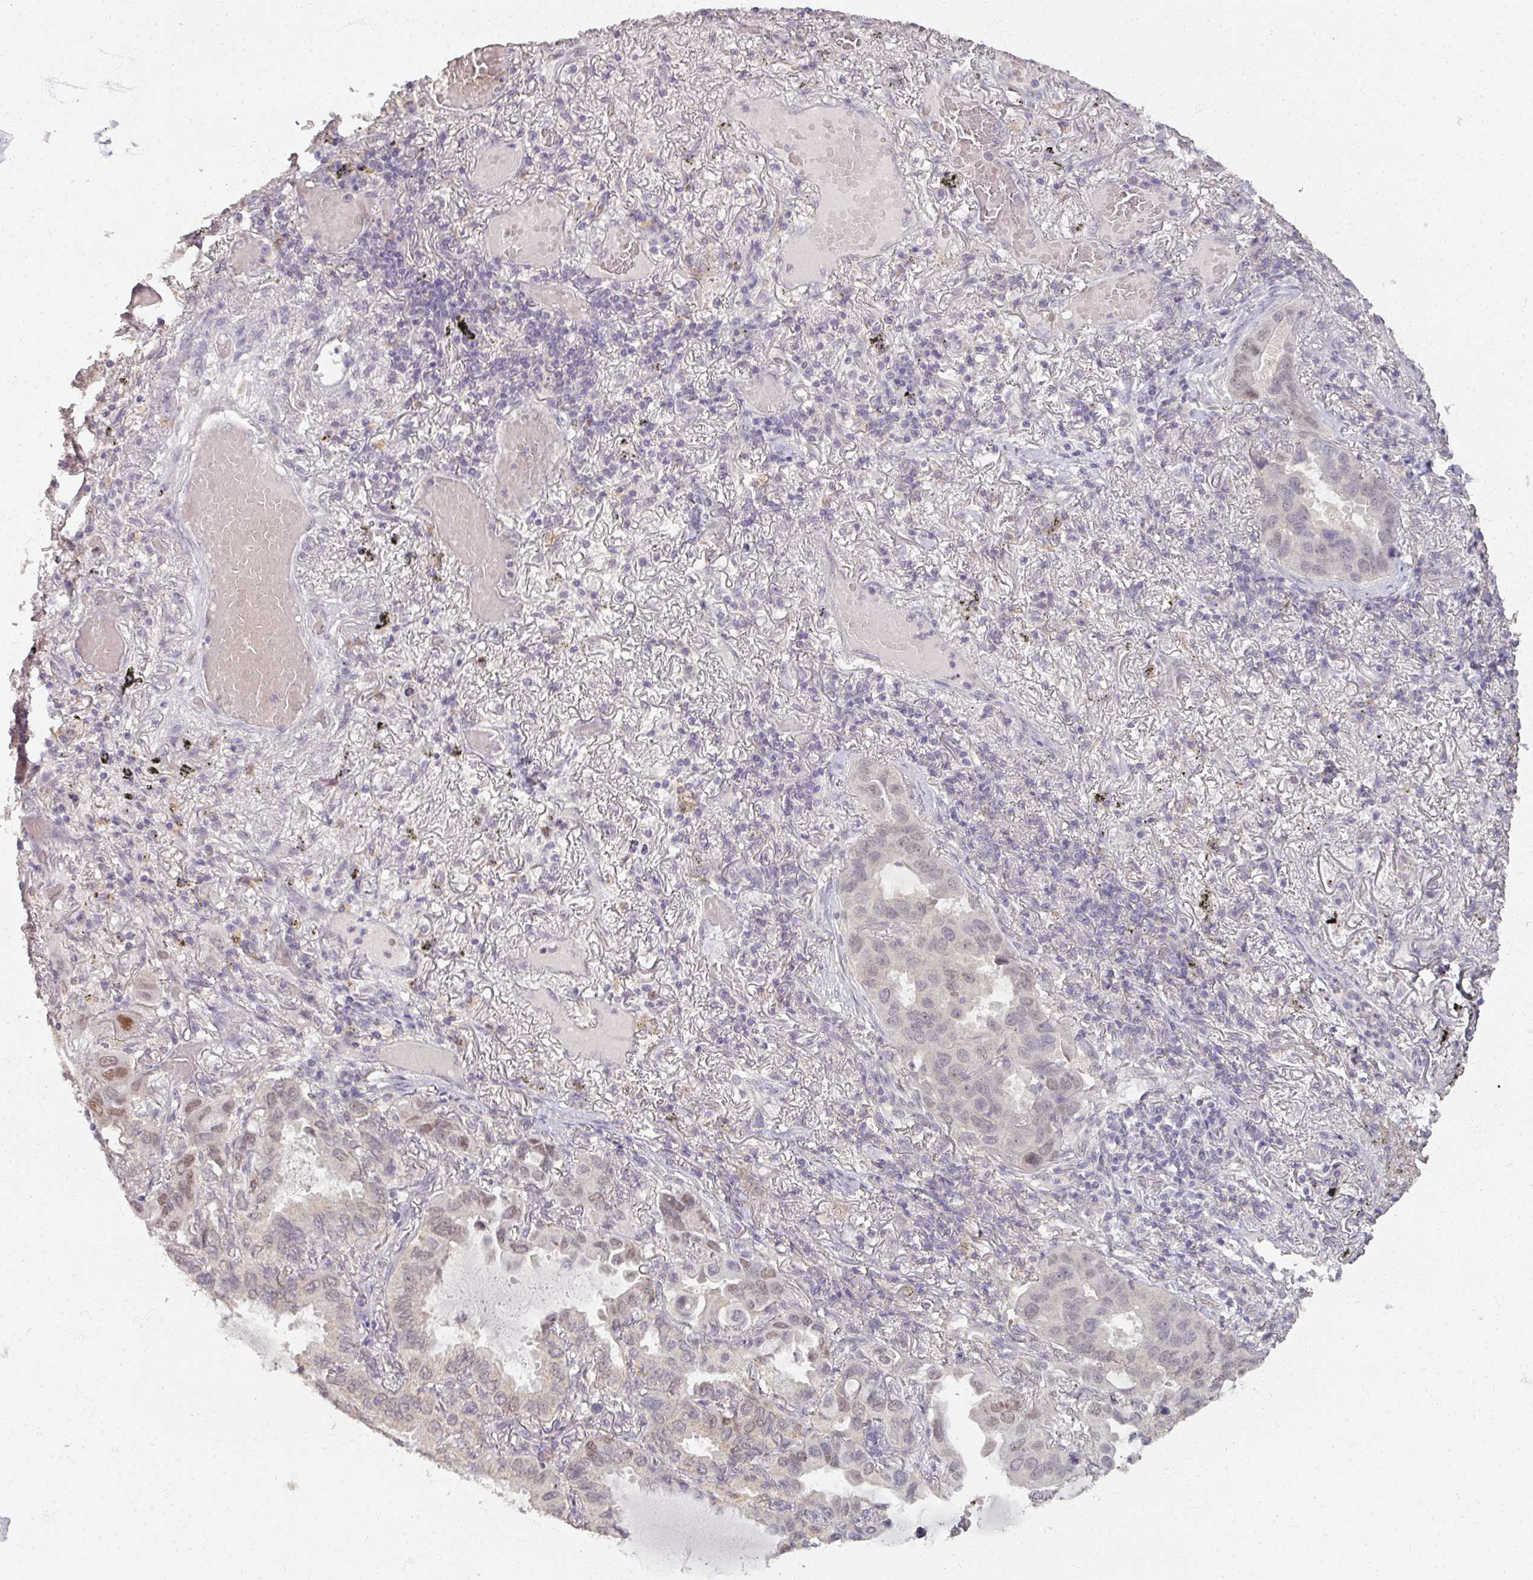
{"staining": {"intensity": "weak", "quantity": "<25%", "location": "nuclear"}, "tissue": "lung cancer", "cell_type": "Tumor cells", "image_type": "cancer", "snomed": [{"axis": "morphology", "description": "Adenocarcinoma, NOS"}, {"axis": "topography", "description": "Lung"}], "caption": "Immunohistochemistry photomicrograph of lung cancer (adenocarcinoma) stained for a protein (brown), which shows no staining in tumor cells. The staining is performed using DAB (3,3'-diaminobenzidine) brown chromogen with nuclei counter-stained in using hematoxylin.", "gene": "SOX11", "patient": {"sex": "male", "age": 64}}